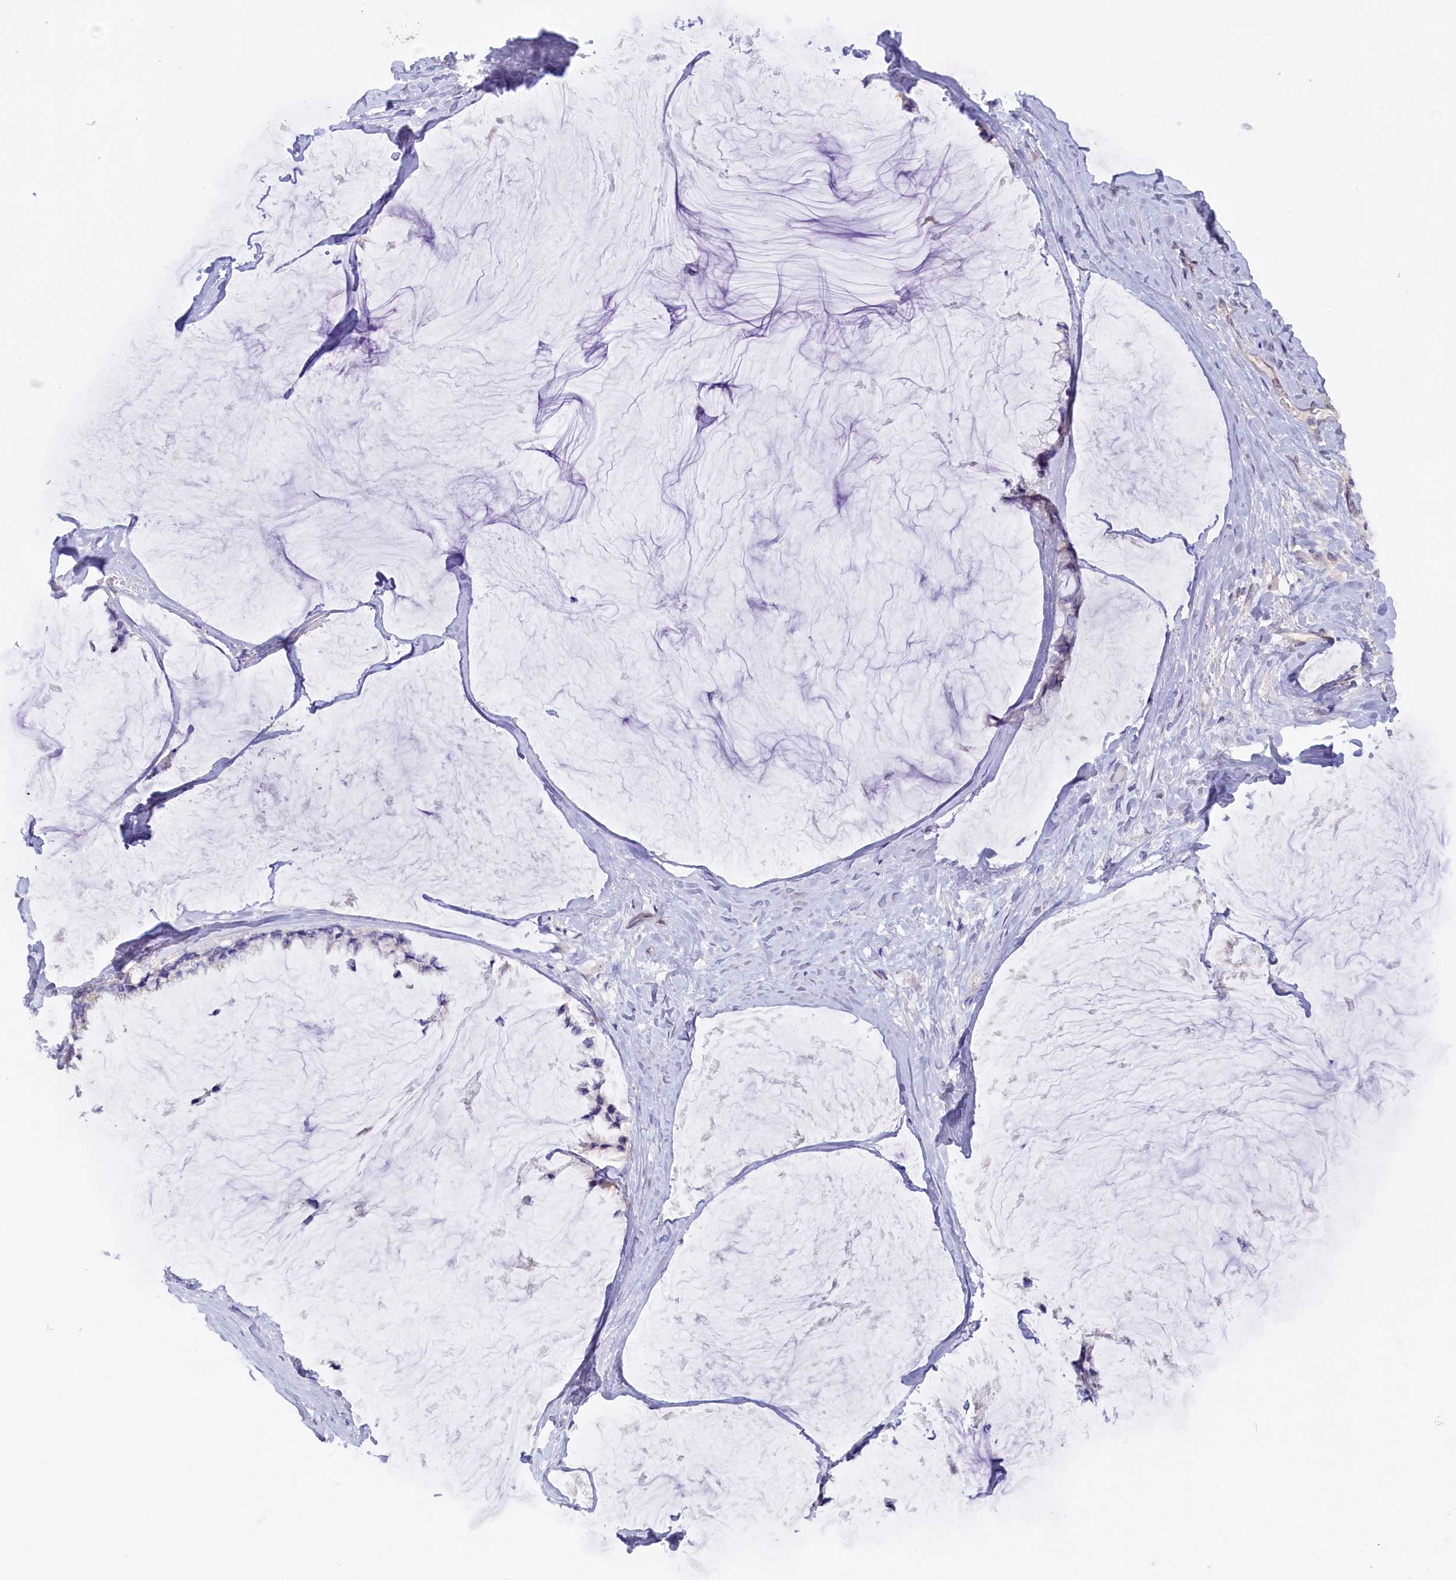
{"staining": {"intensity": "negative", "quantity": "none", "location": "none"}, "tissue": "ovarian cancer", "cell_type": "Tumor cells", "image_type": "cancer", "snomed": [{"axis": "morphology", "description": "Cystadenocarcinoma, mucinous, NOS"}, {"axis": "topography", "description": "Ovary"}], "caption": "This micrograph is of mucinous cystadenocarcinoma (ovarian) stained with IHC to label a protein in brown with the nuclei are counter-stained blue. There is no positivity in tumor cells.", "gene": "ZSWIM4", "patient": {"sex": "female", "age": 39}}